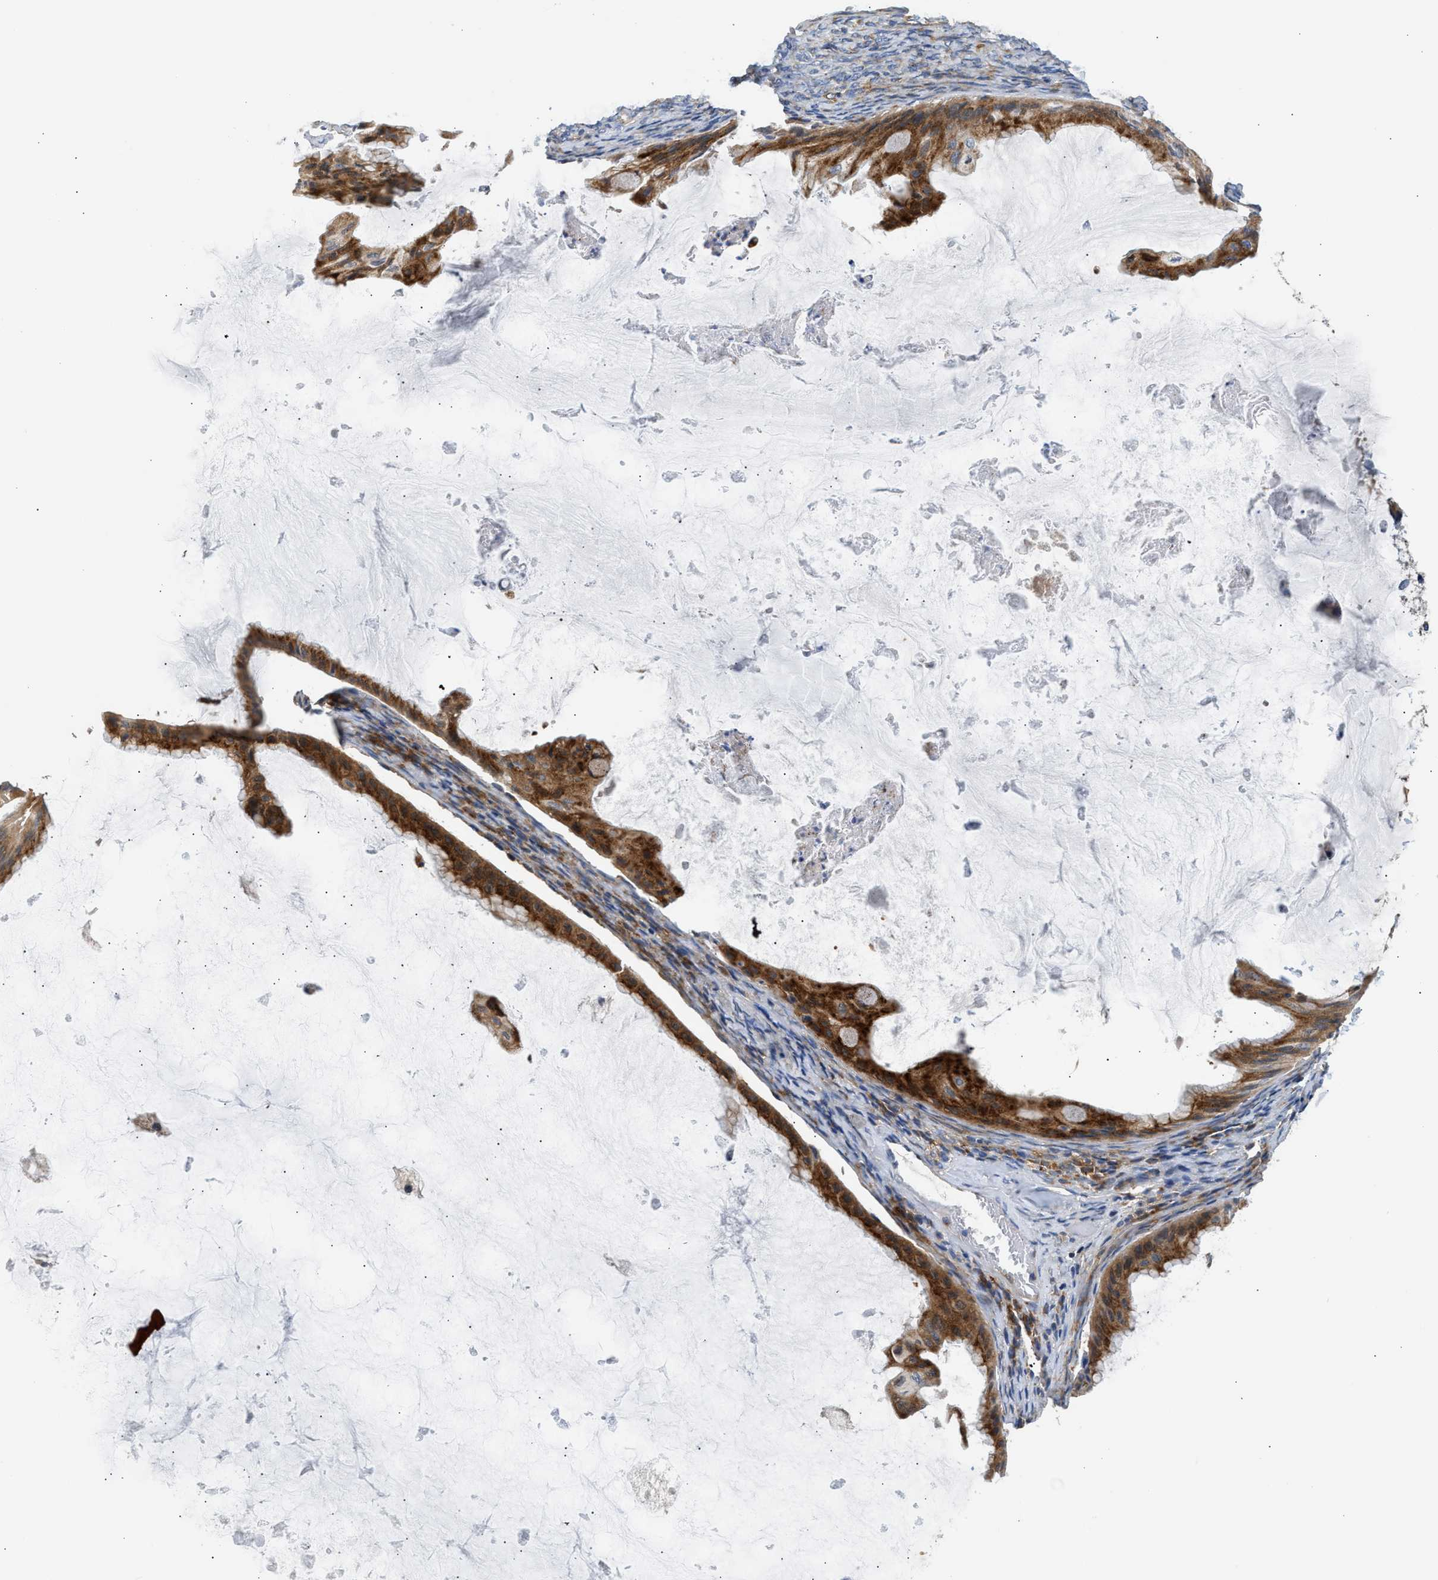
{"staining": {"intensity": "strong", "quantity": ">75%", "location": "cytoplasmic/membranous"}, "tissue": "ovarian cancer", "cell_type": "Tumor cells", "image_type": "cancer", "snomed": [{"axis": "morphology", "description": "Cystadenocarcinoma, mucinous, NOS"}, {"axis": "topography", "description": "Ovary"}], "caption": "A high amount of strong cytoplasmic/membranous positivity is seen in approximately >75% of tumor cells in ovarian mucinous cystadenocarcinoma tissue. The protein is shown in brown color, while the nuclei are stained blue.", "gene": "AMZ1", "patient": {"sex": "female", "age": 61}}